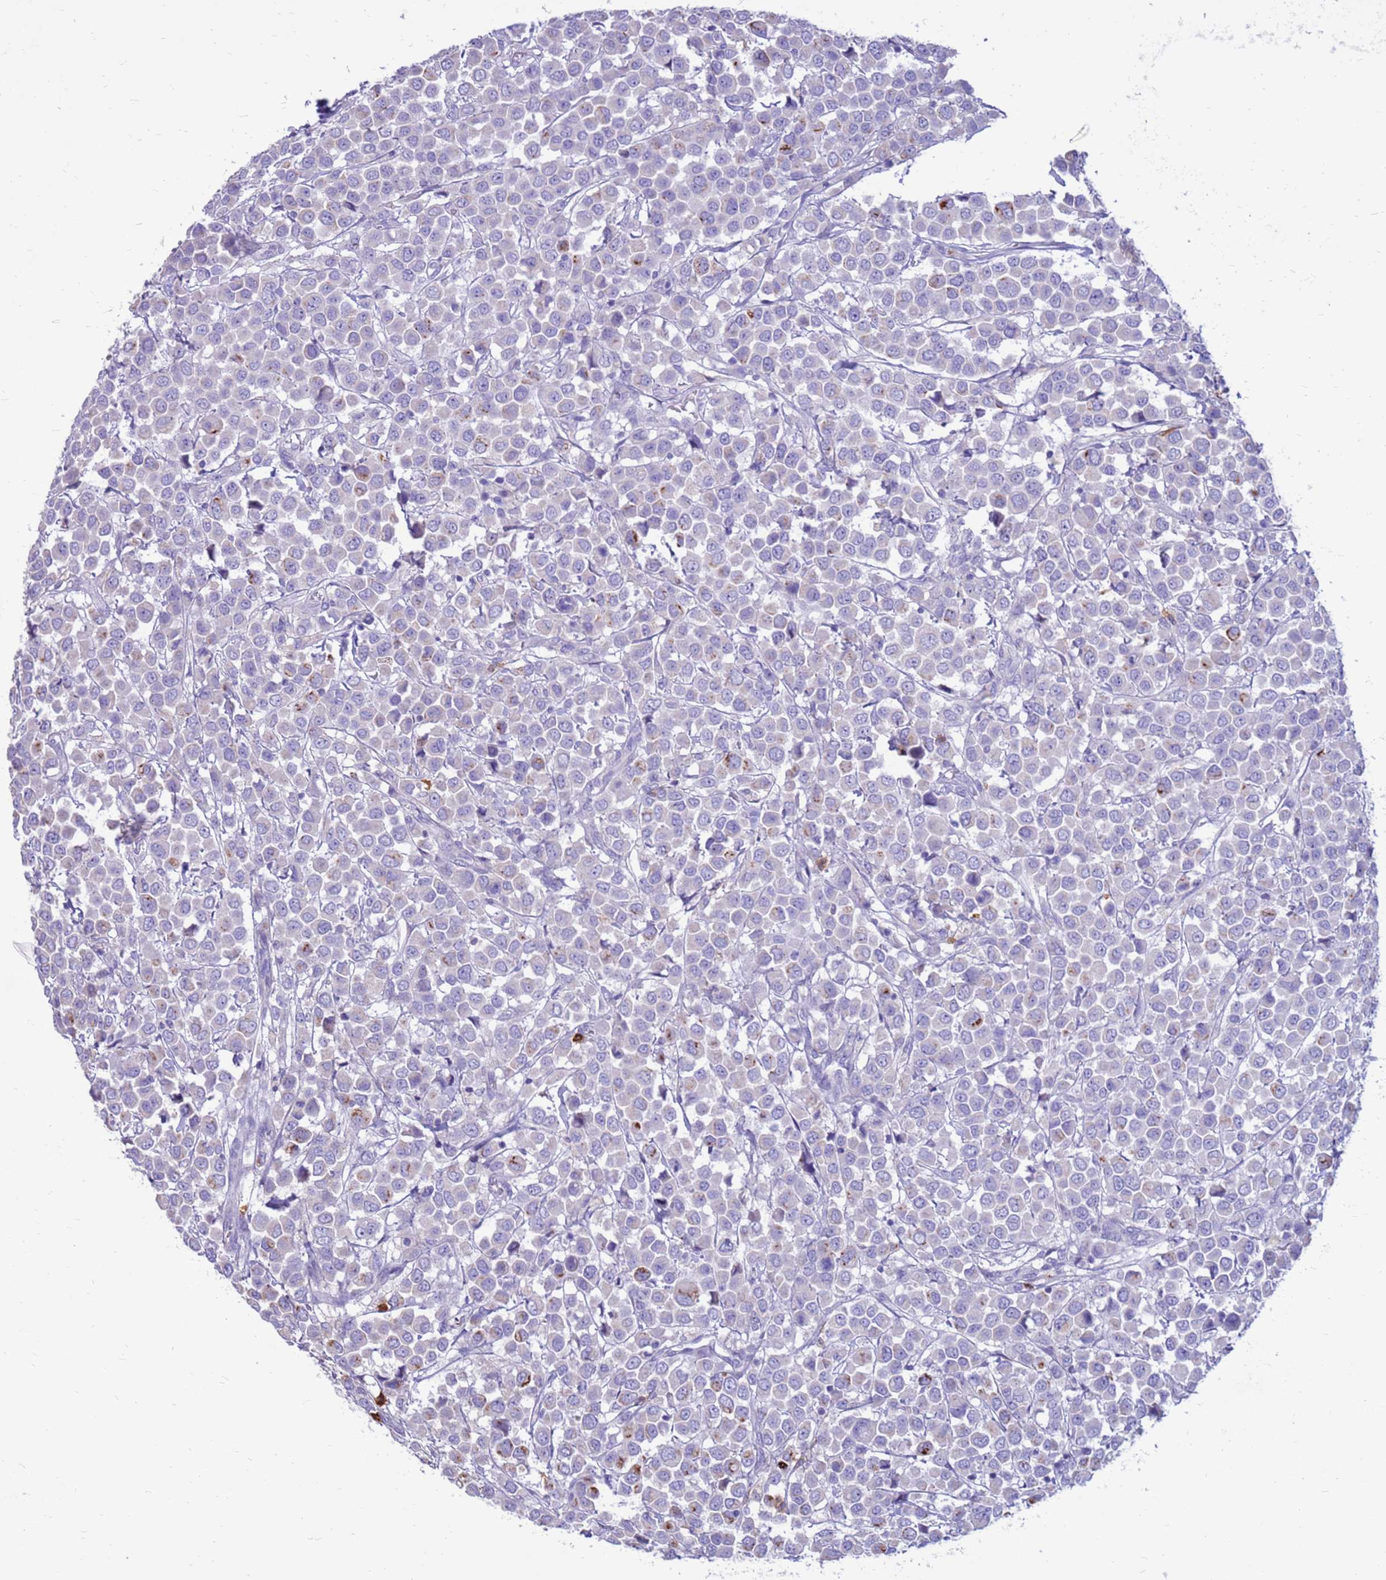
{"staining": {"intensity": "negative", "quantity": "none", "location": "none"}, "tissue": "breast cancer", "cell_type": "Tumor cells", "image_type": "cancer", "snomed": [{"axis": "morphology", "description": "Duct carcinoma"}, {"axis": "topography", "description": "Breast"}], "caption": "This image is of breast cancer (invasive ductal carcinoma) stained with IHC to label a protein in brown with the nuclei are counter-stained blue. There is no expression in tumor cells.", "gene": "PDE10A", "patient": {"sex": "female", "age": 61}}